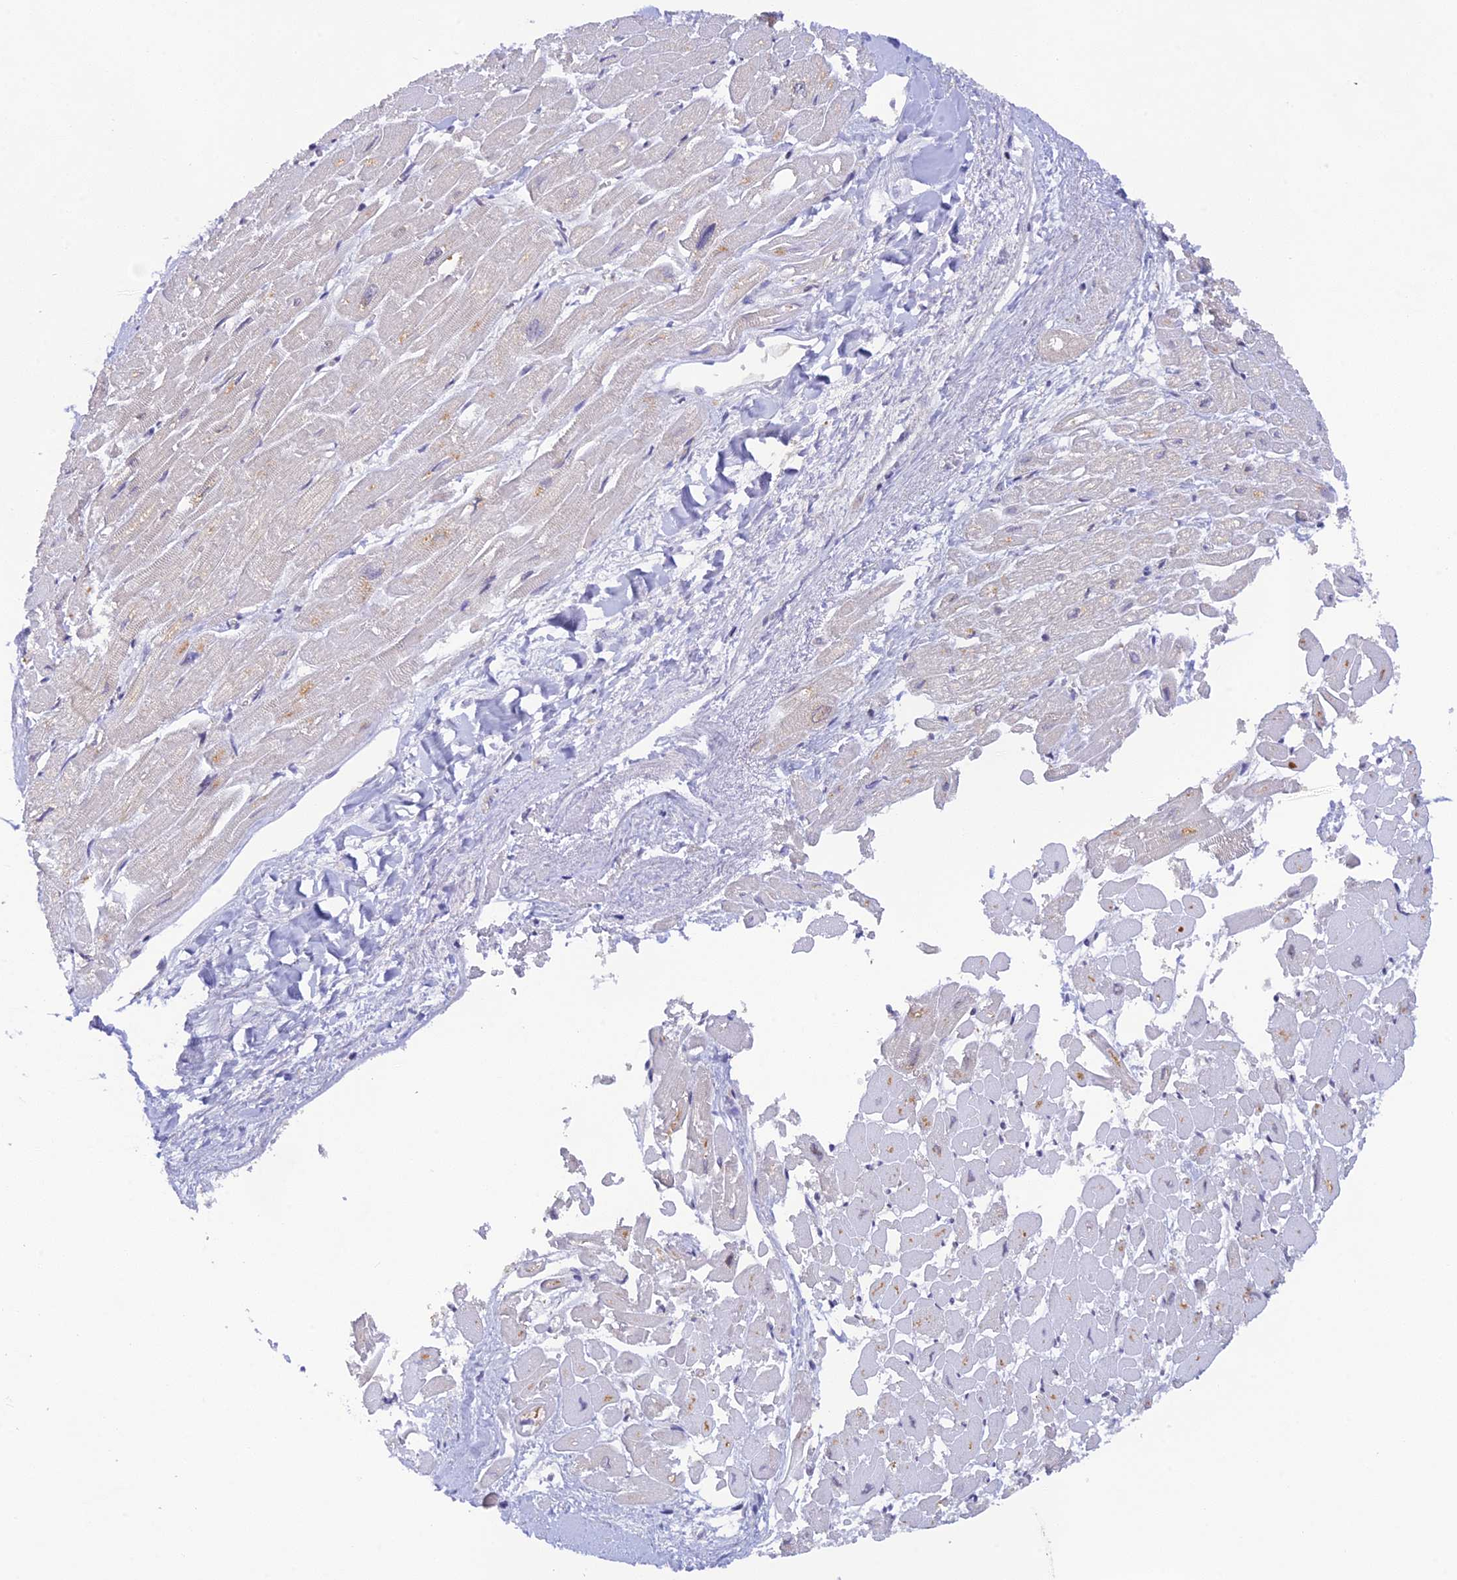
{"staining": {"intensity": "weak", "quantity": "25%-75%", "location": "nuclear"}, "tissue": "heart muscle", "cell_type": "Cardiomyocytes", "image_type": "normal", "snomed": [{"axis": "morphology", "description": "Normal tissue, NOS"}, {"axis": "topography", "description": "Heart"}], "caption": "This image reveals immunohistochemistry (IHC) staining of benign human heart muscle, with low weak nuclear positivity in approximately 25%-75% of cardiomyocytes.", "gene": "THAP11", "patient": {"sex": "male", "age": 54}}